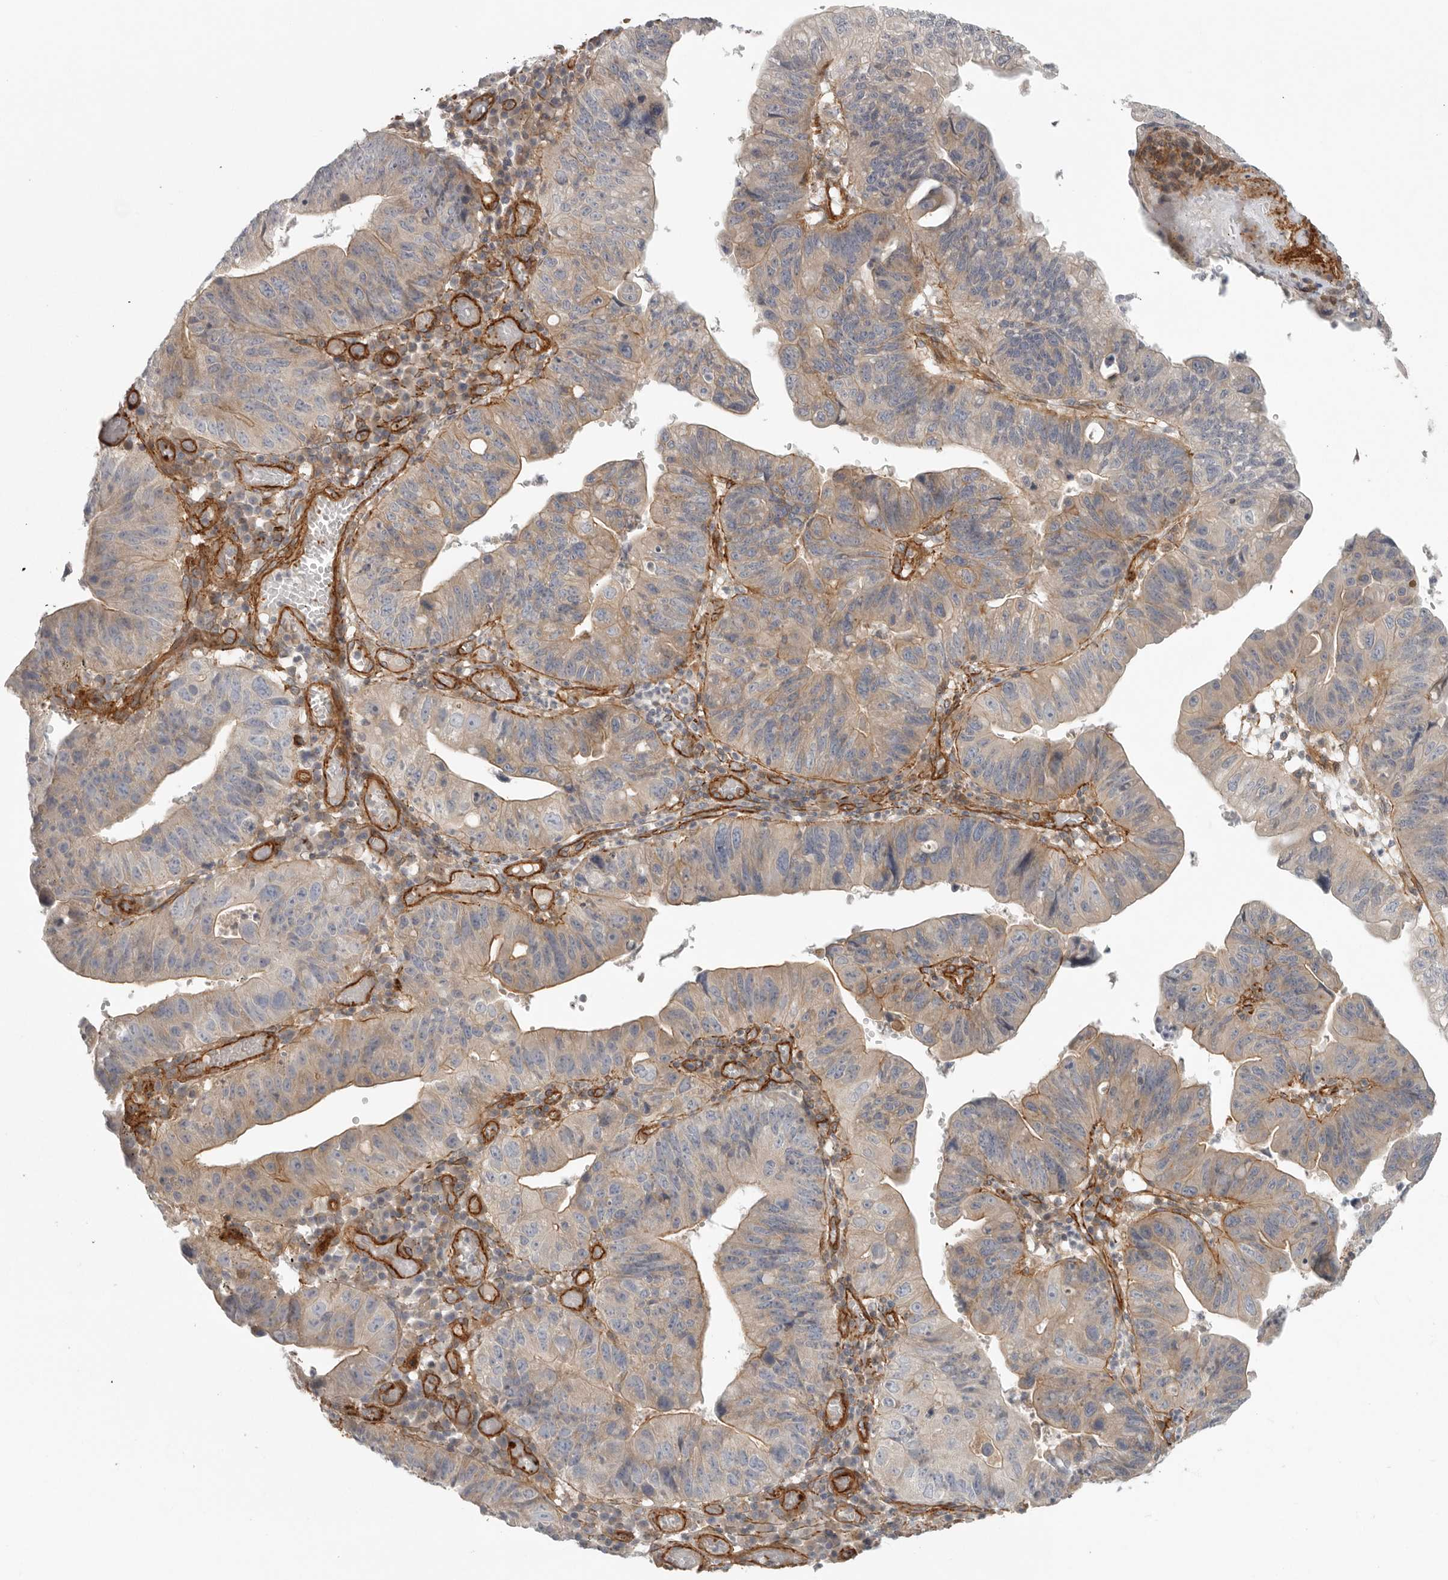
{"staining": {"intensity": "weak", "quantity": "25%-75%", "location": "cytoplasmic/membranous"}, "tissue": "stomach cancer", "cell_type": "Tumor cells", "image_type": "cancer", "snomed": [{"axis": "morphology", "description": "Adenocarcinoma, NOS"}, {"axis": "topography", "description": "Stomach"}], "caption": "Immunohistochemical staining of stomach cancer (adenocarcinoma) displays low levels of weak cytoplasmic/membranous protein staining in about 25%-75% of tumor cells.", "gene": "LONRF1", "patient": {"sex": "male", "age": 59}}